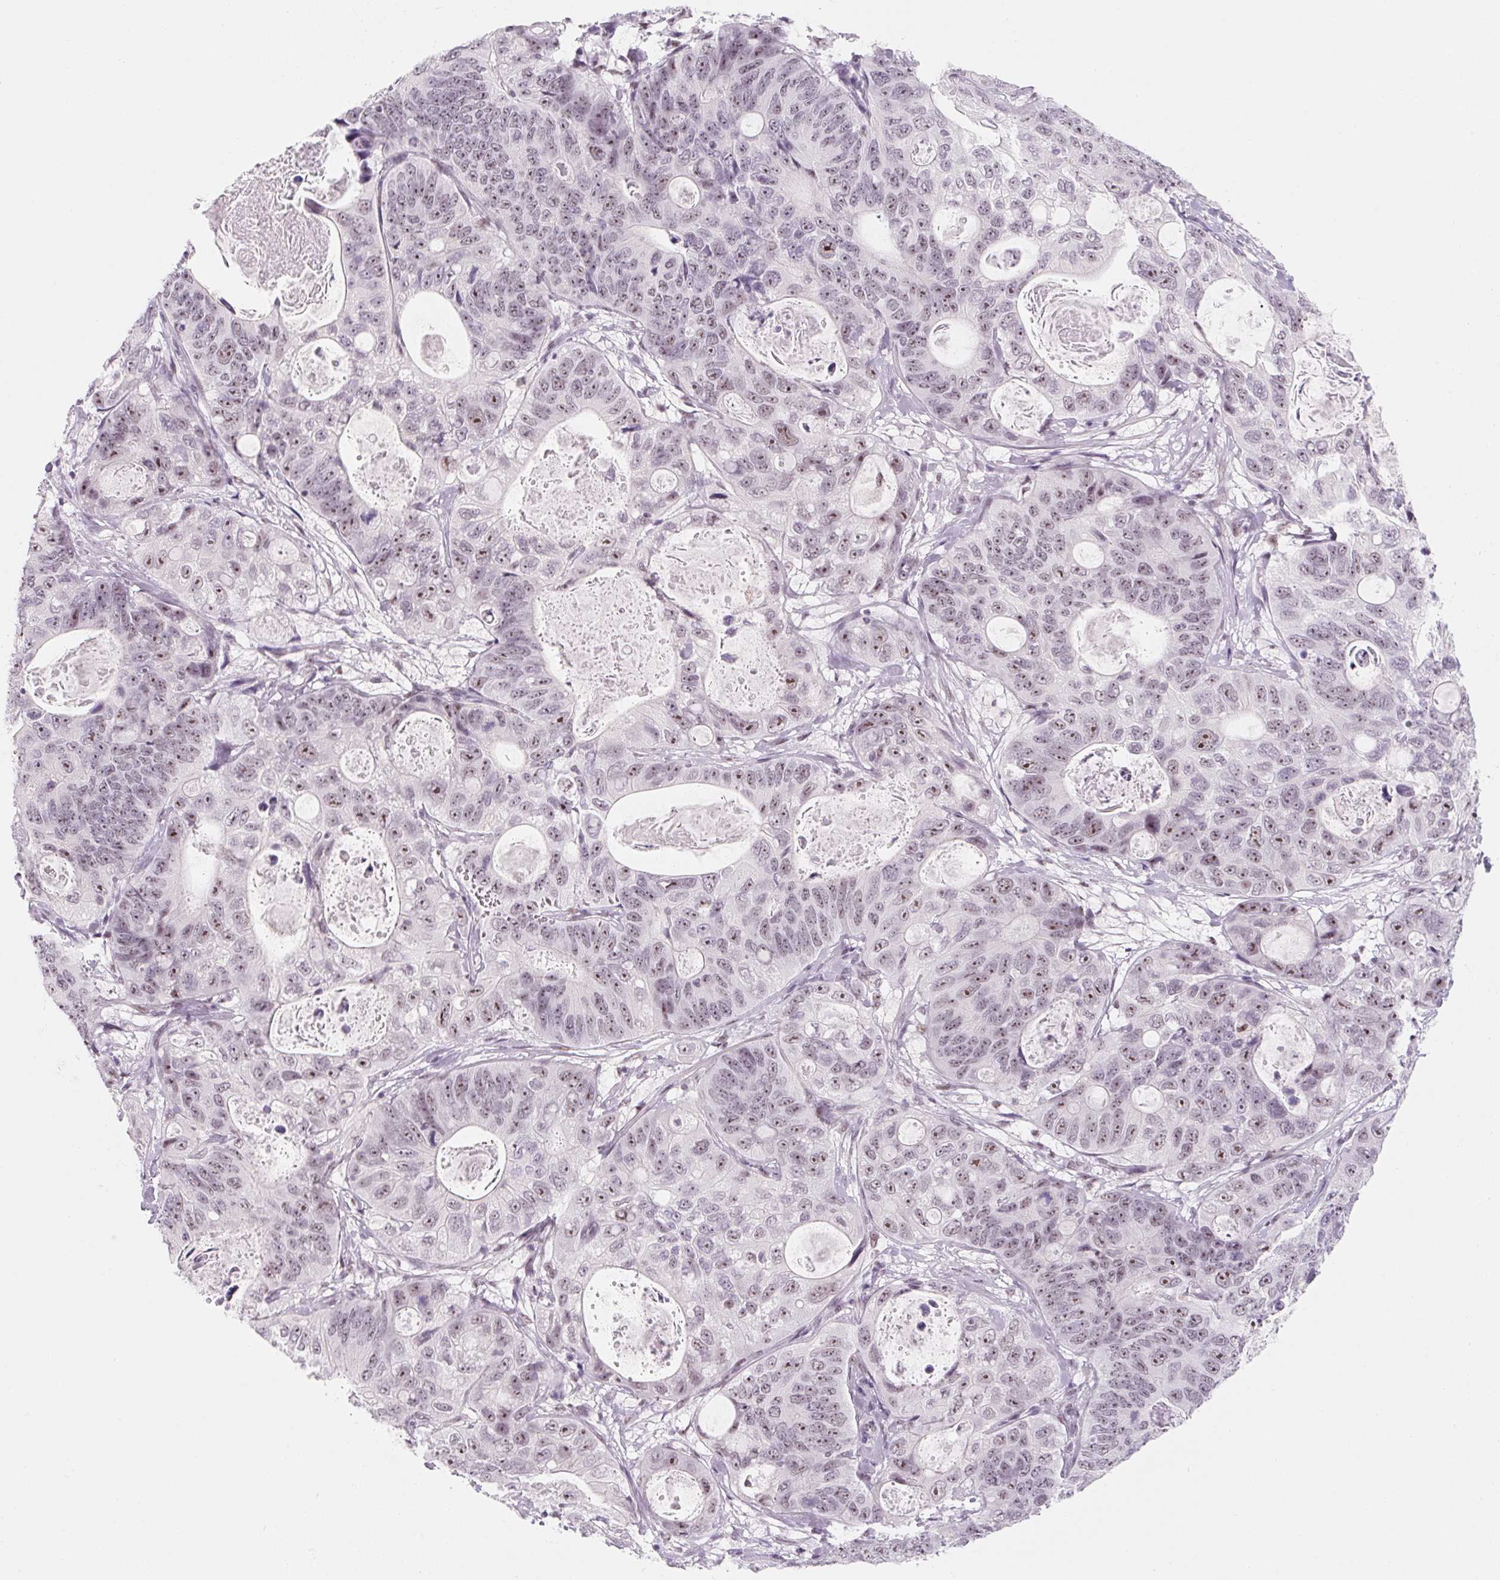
{"staining": {"intensity": "weak", "quantity": "25%-75%", "location": "nuclear"}, "tissue": "stomach cancer", "cell_type": "Tumor cells", "image_type": "cancer", "snomed": [{"axis": "morphology", "description": "Normal tissue, NOS"}, {"axis": "morphology", "description": "Adenocarcinoma, NOS"}, {"axis": "topography", "description": "Stomach"}], "caption": "This image demonstrates immunohistochemistry staining of human stomach cancer, with low weak nuclear positivity in about 25%-75% of tumor cells.", "gene": "ZIC4", "patient": {"sex": "female", "age": 89}}